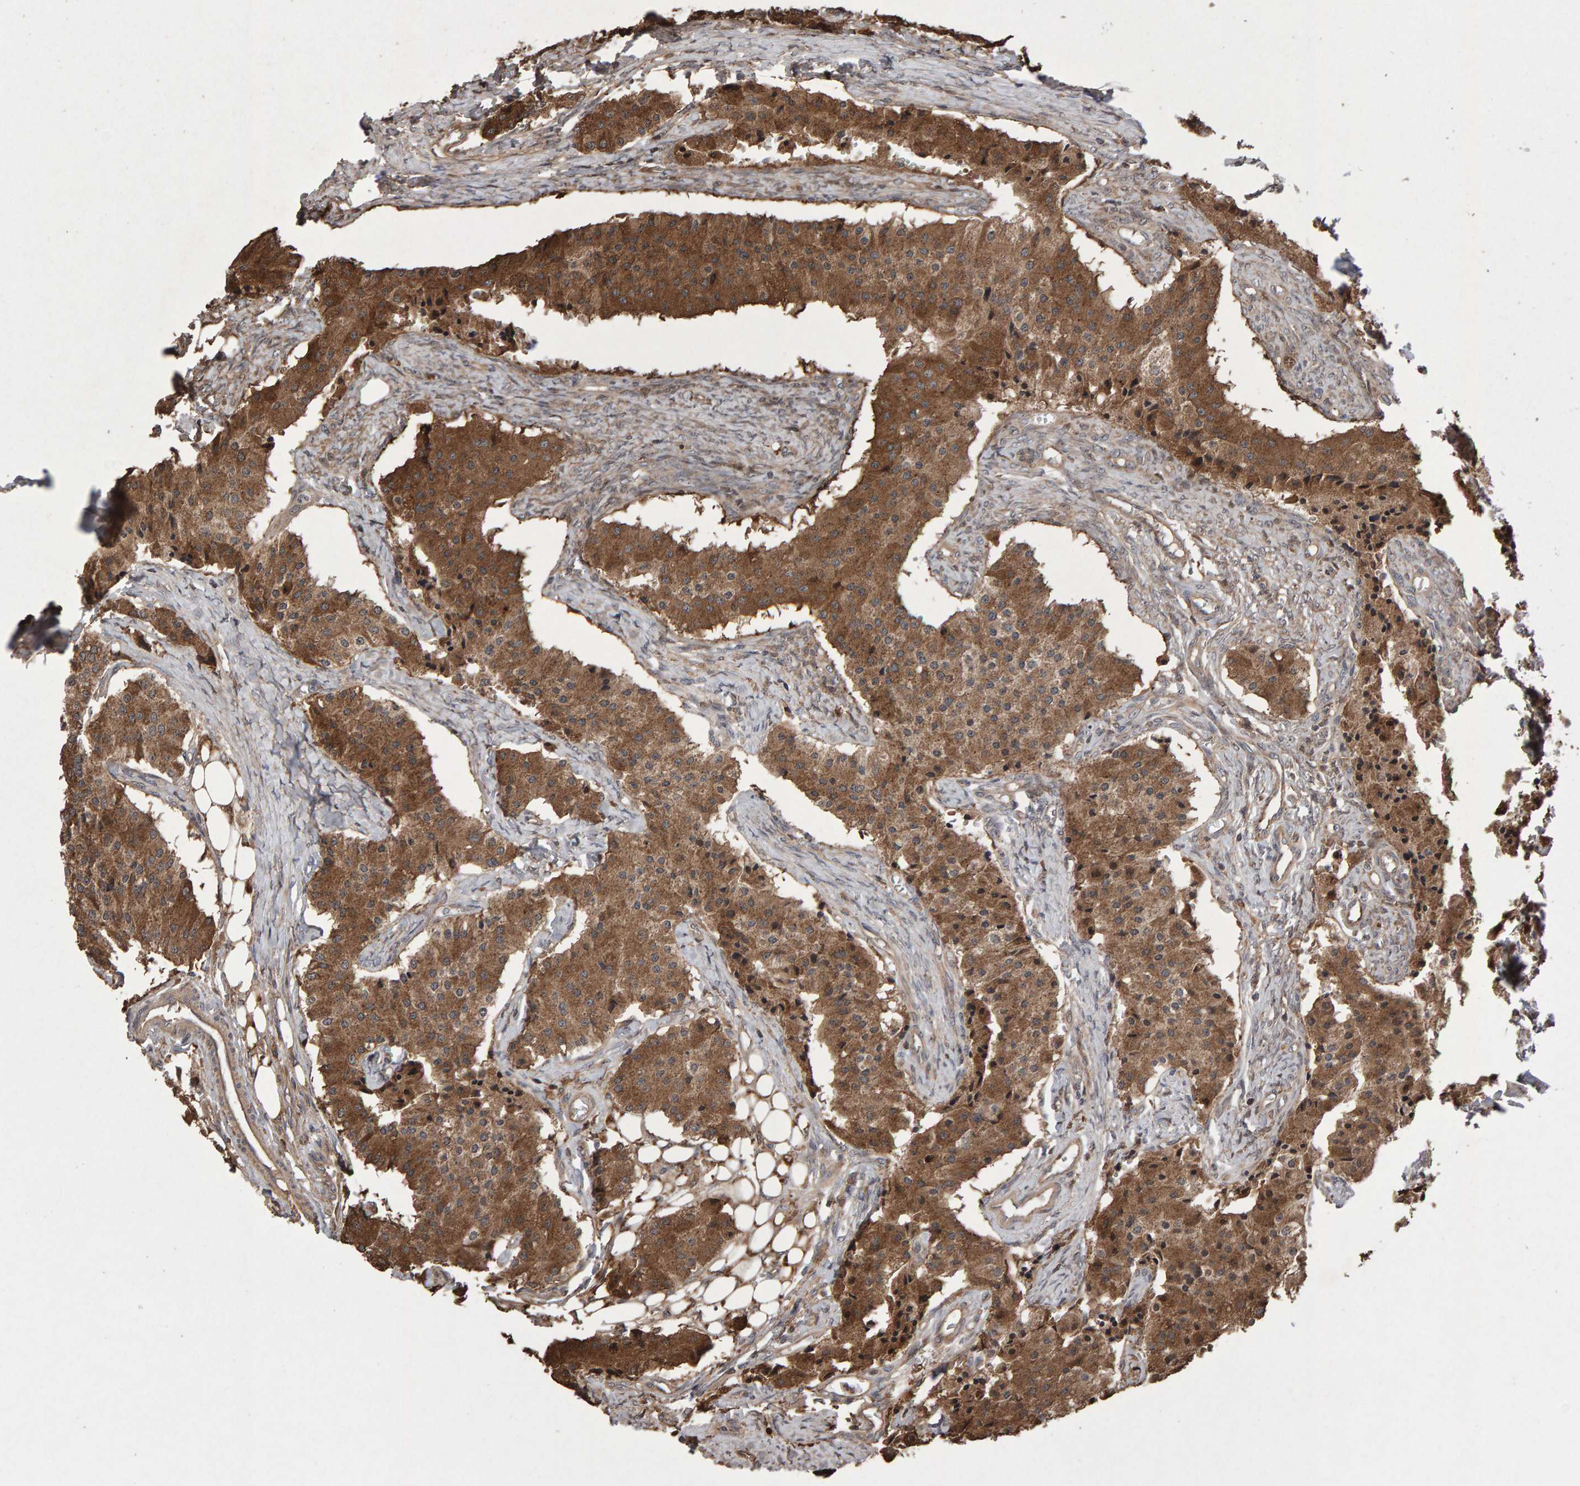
{"staining": {"intensity": "moderate", "quantity": ">75%", "location": "cytoplasmic/membranous"}, "tissue": "carcinoid", "cell_type": "Tumor cells", "image_type": "cancer", "snomed": [{"axis": "morphology", "description": "Carcinoid, malignant, NOS"}, {"axis": "topography", "description": "Colon"}], "caption": "Immunohistochemistry photomicrograph of neoplastic tissue: human malignant carcinoid stained using immunohistochemistry demonstrates medium levels of moderate protein expression localized specifically in the cytoplasmic/membranous of tumor cells, appearing as a cytoplasmic/membranous brown color.", "gene": "PECR", "patient": {"sex": "female", "age": 52}}